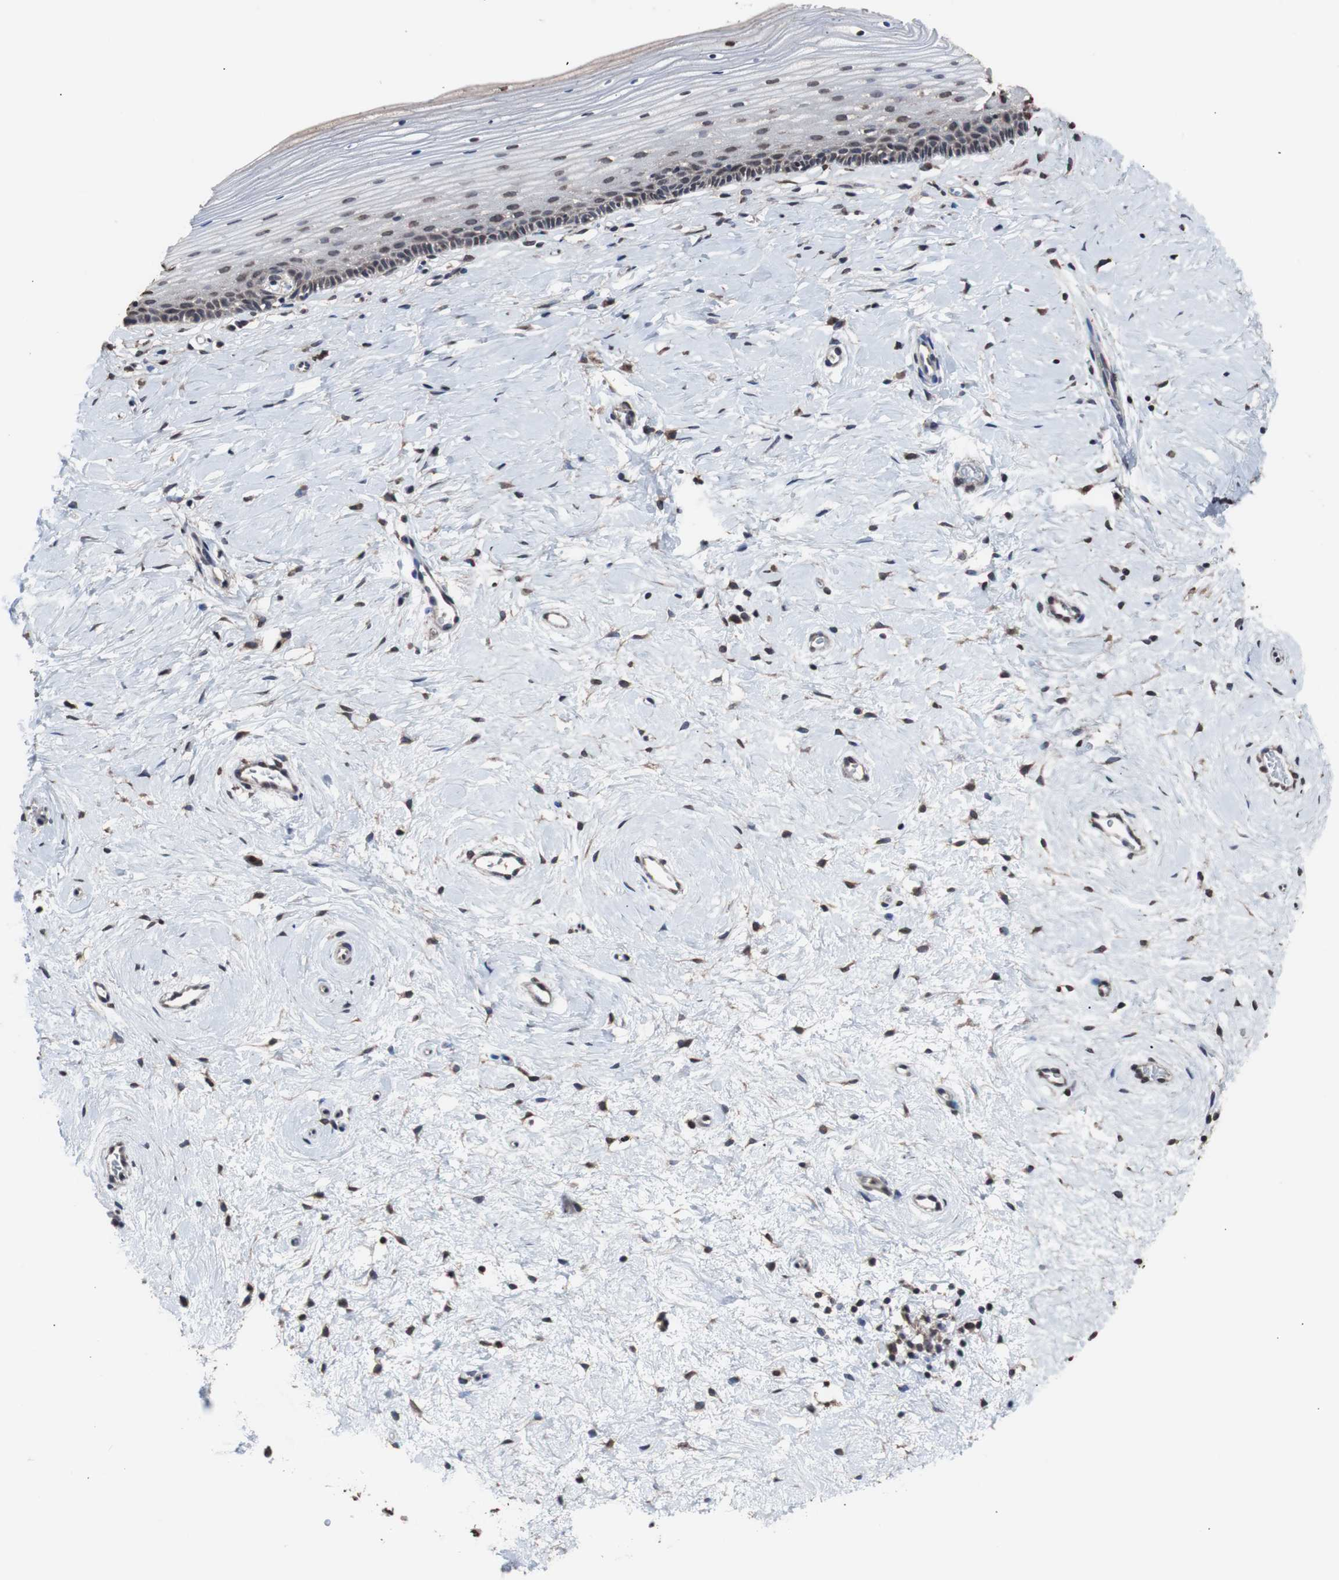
{"staining": {"intensity": "weak", "quantity": "25%-75%", "location": "cytoplasmic/membranous"}, "tissue": "cervix", "cell_type": "Glandular cells", "image_type": "normal", "snomed": [{"axis": "morphology", "description": "Normal tissue, NOS"}, {"axis": "topography", "description": "Cervix"}], "caption": "Glandular cells demonstrate low levels of weak cytoplasmic/membranous expression in about 25%-75% of cells in benign cervix.", "gene": "MED27", "patient": {"sex": "female", "age": 39}}